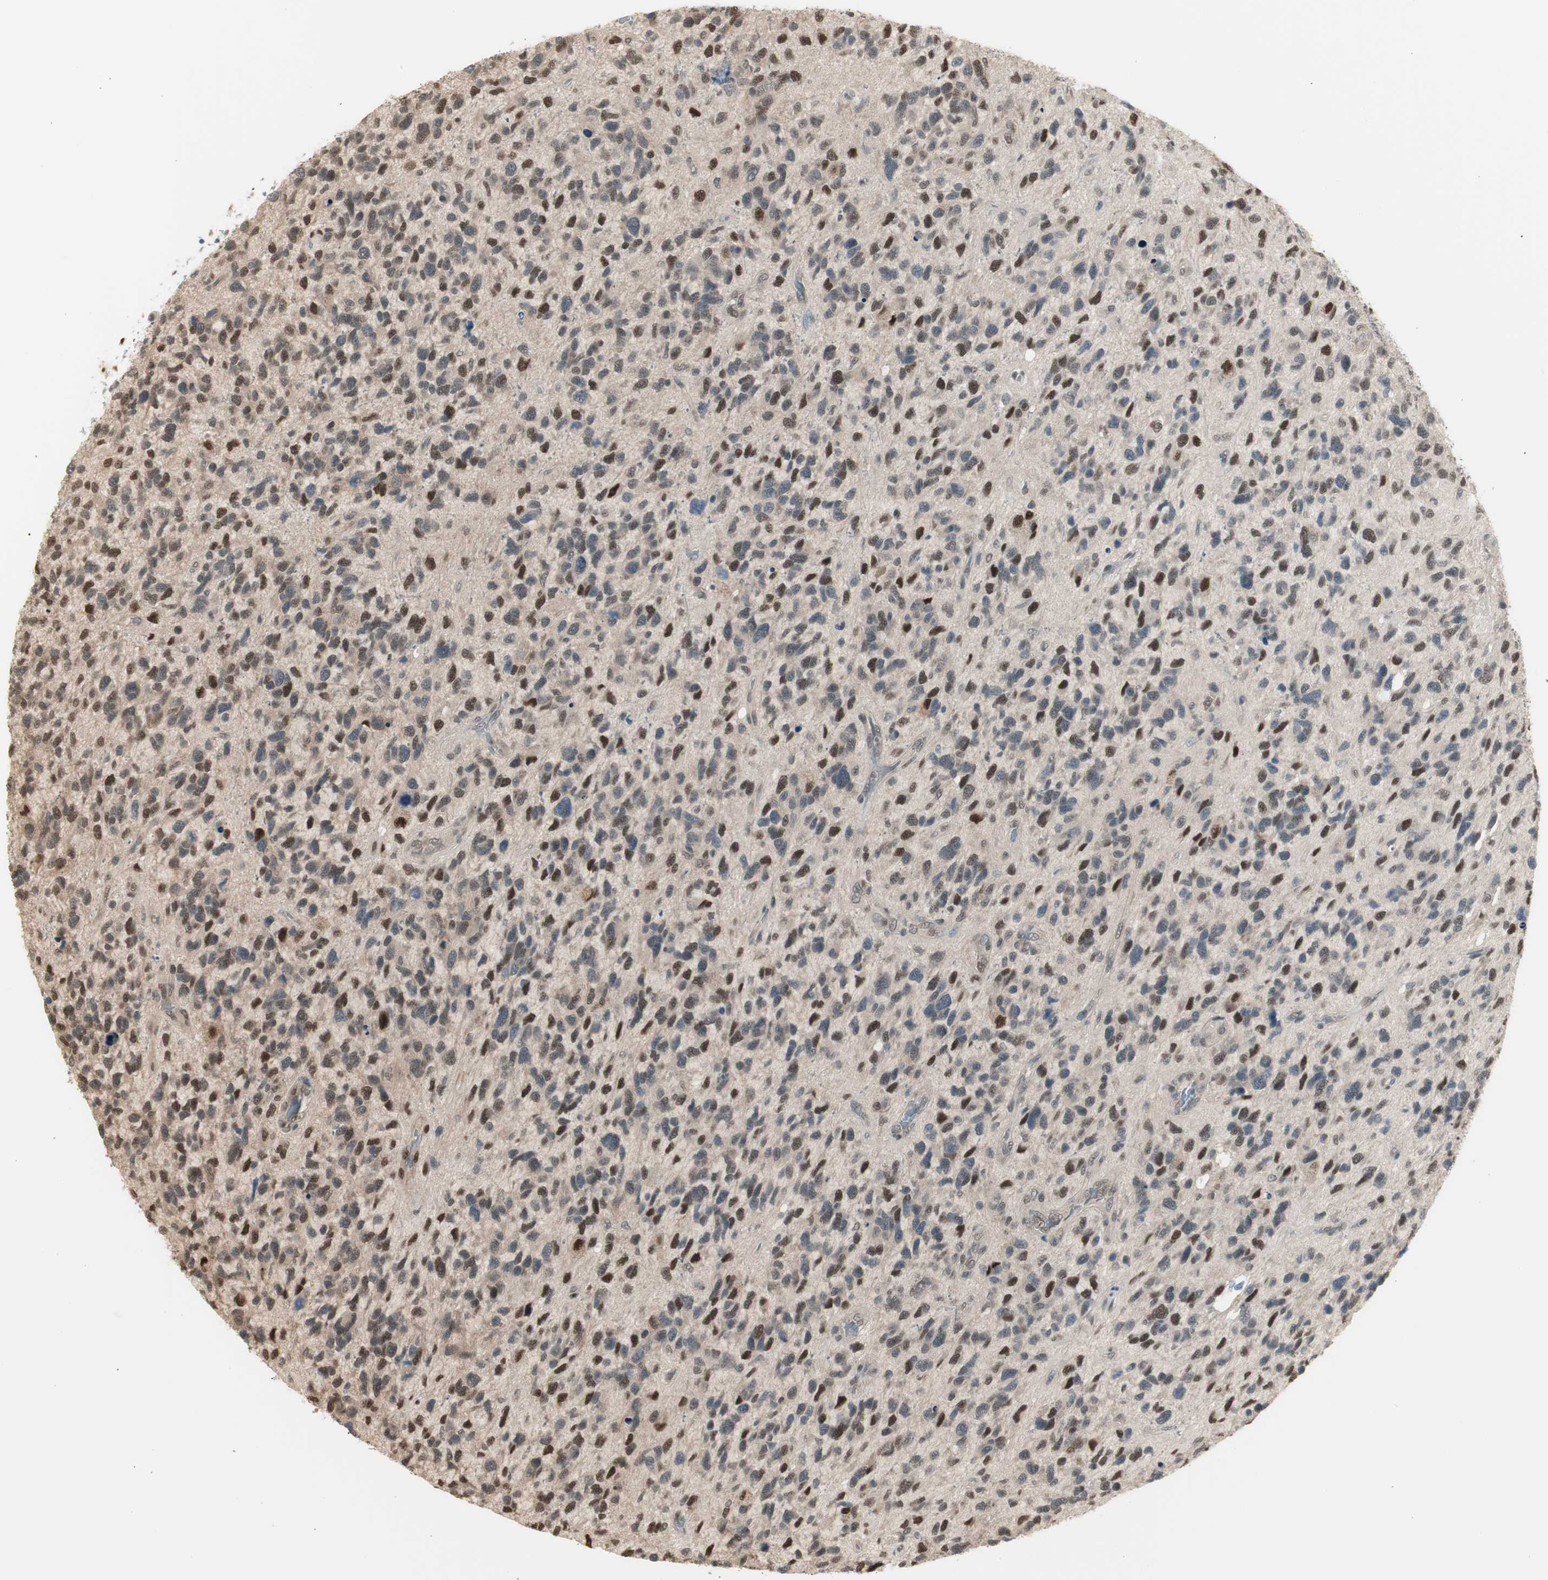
{"staining": {"intensity": "strong", "quantity": "25%-75%", "location": "nuclear"}, "tissue": "glioma", "cell_type": "Tumor cells", "image_type": "cancer", "snomed": [{"axis": "morphology", "description": "Glioma, malignant, High grade"}, {"axis": "topography", "description": "Brain"}], "caption": "An immunohistochemistry (IHC) image of neoplastic tissue is shown. Protein staining in brown highlights strong nuclear positivity in malignant glioma (high-grade) within tumor cells. (DAB IHC, brown staining for protein, blue staining for nuclei).", "gene": "LONP2", "patient": {"sex": "female", "age": 58}}